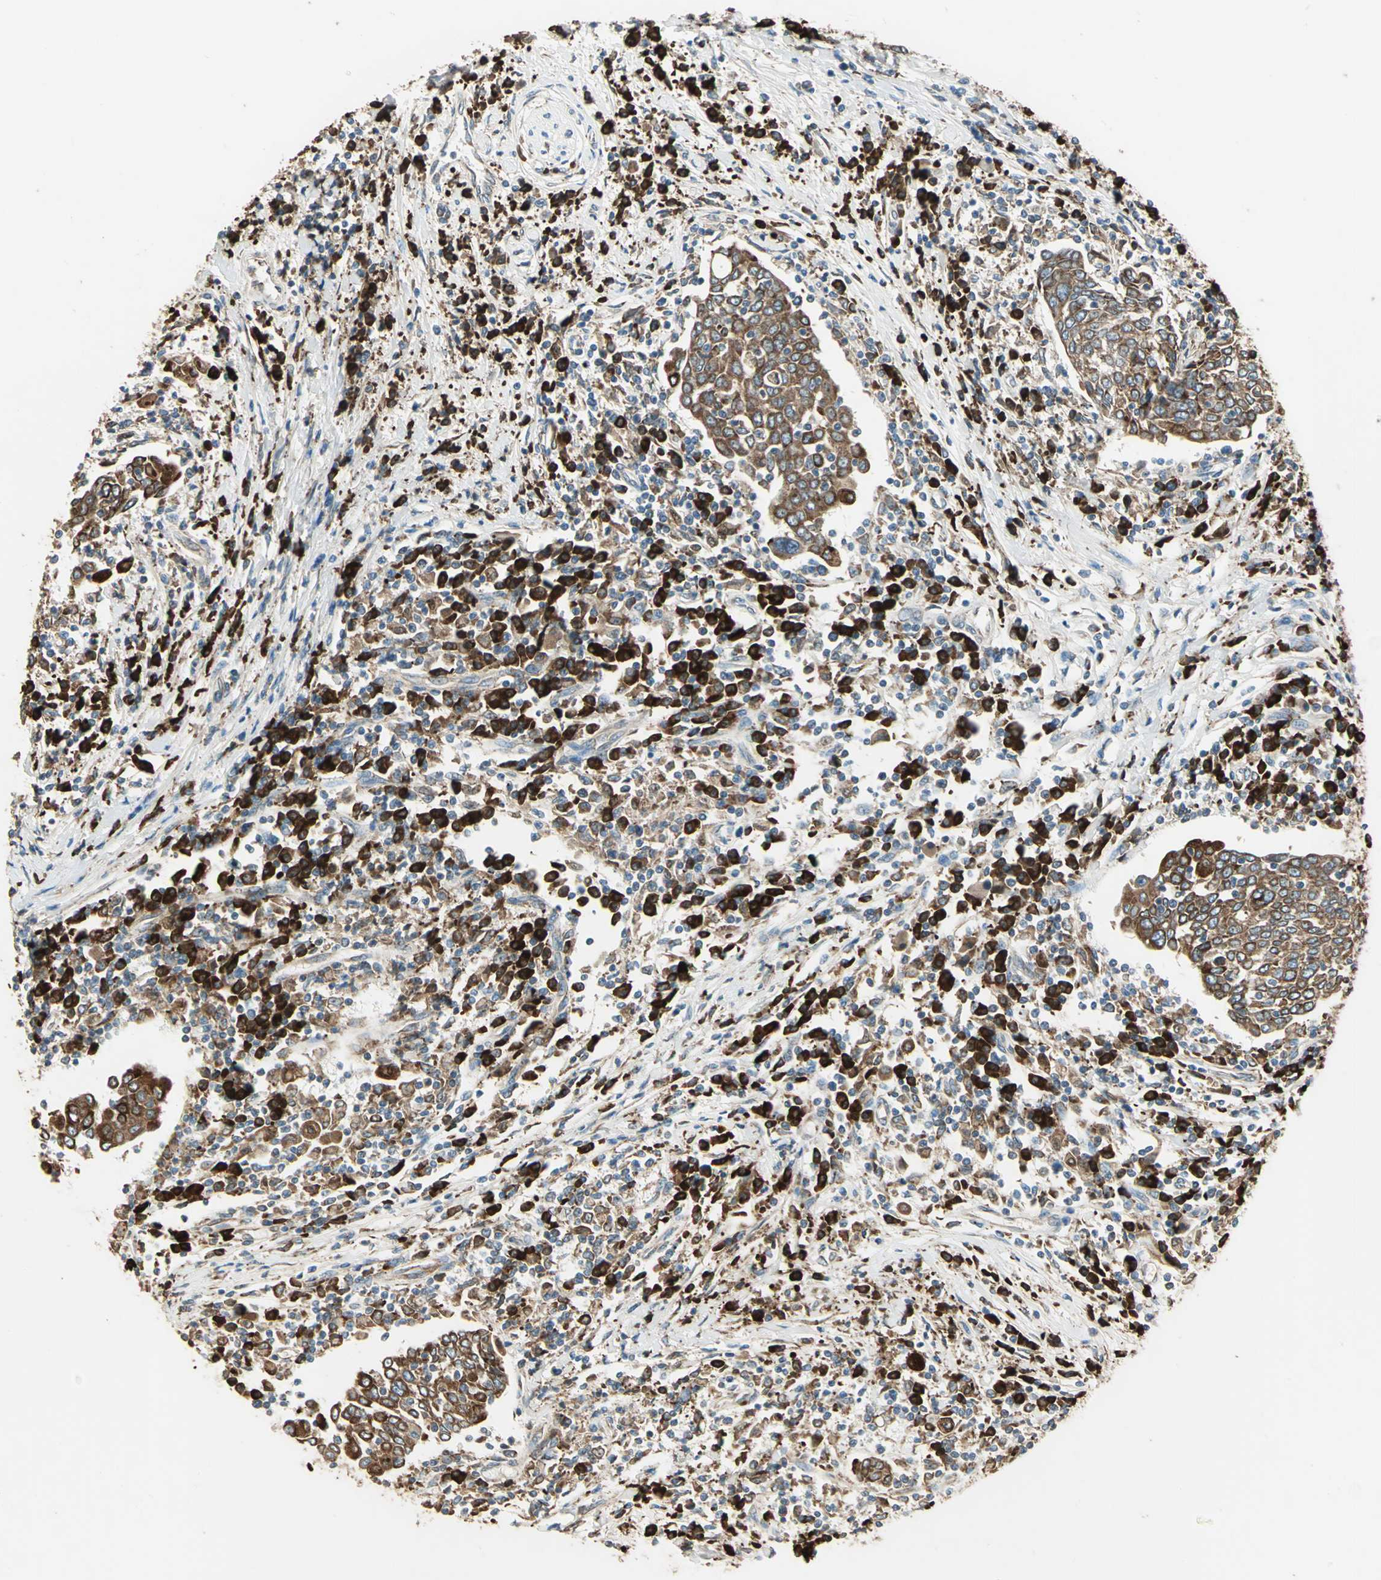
{"staining": {"intensity": "strong", "quantity": ">75%", "location": "cytoplasmic/membranous"}, "tissue": "cervical cancer", "cell_type": "Tumor cells", "image_type": "cancer", "snomed": [{"axis": "morphology", "description": "Squamous cell carcinoma, NOS"}, {"axis": "topography", "description": "Cervix"}], "caption": "Approximately >75% of tumor cells in human cervical squamous cell carcinoma reveal strong cytoplasmic/membranous protein staining as visualized by brown immunohistochemical staining.", "gene": "PDIA4", "patient": {"sex": "female", "age": 40}}